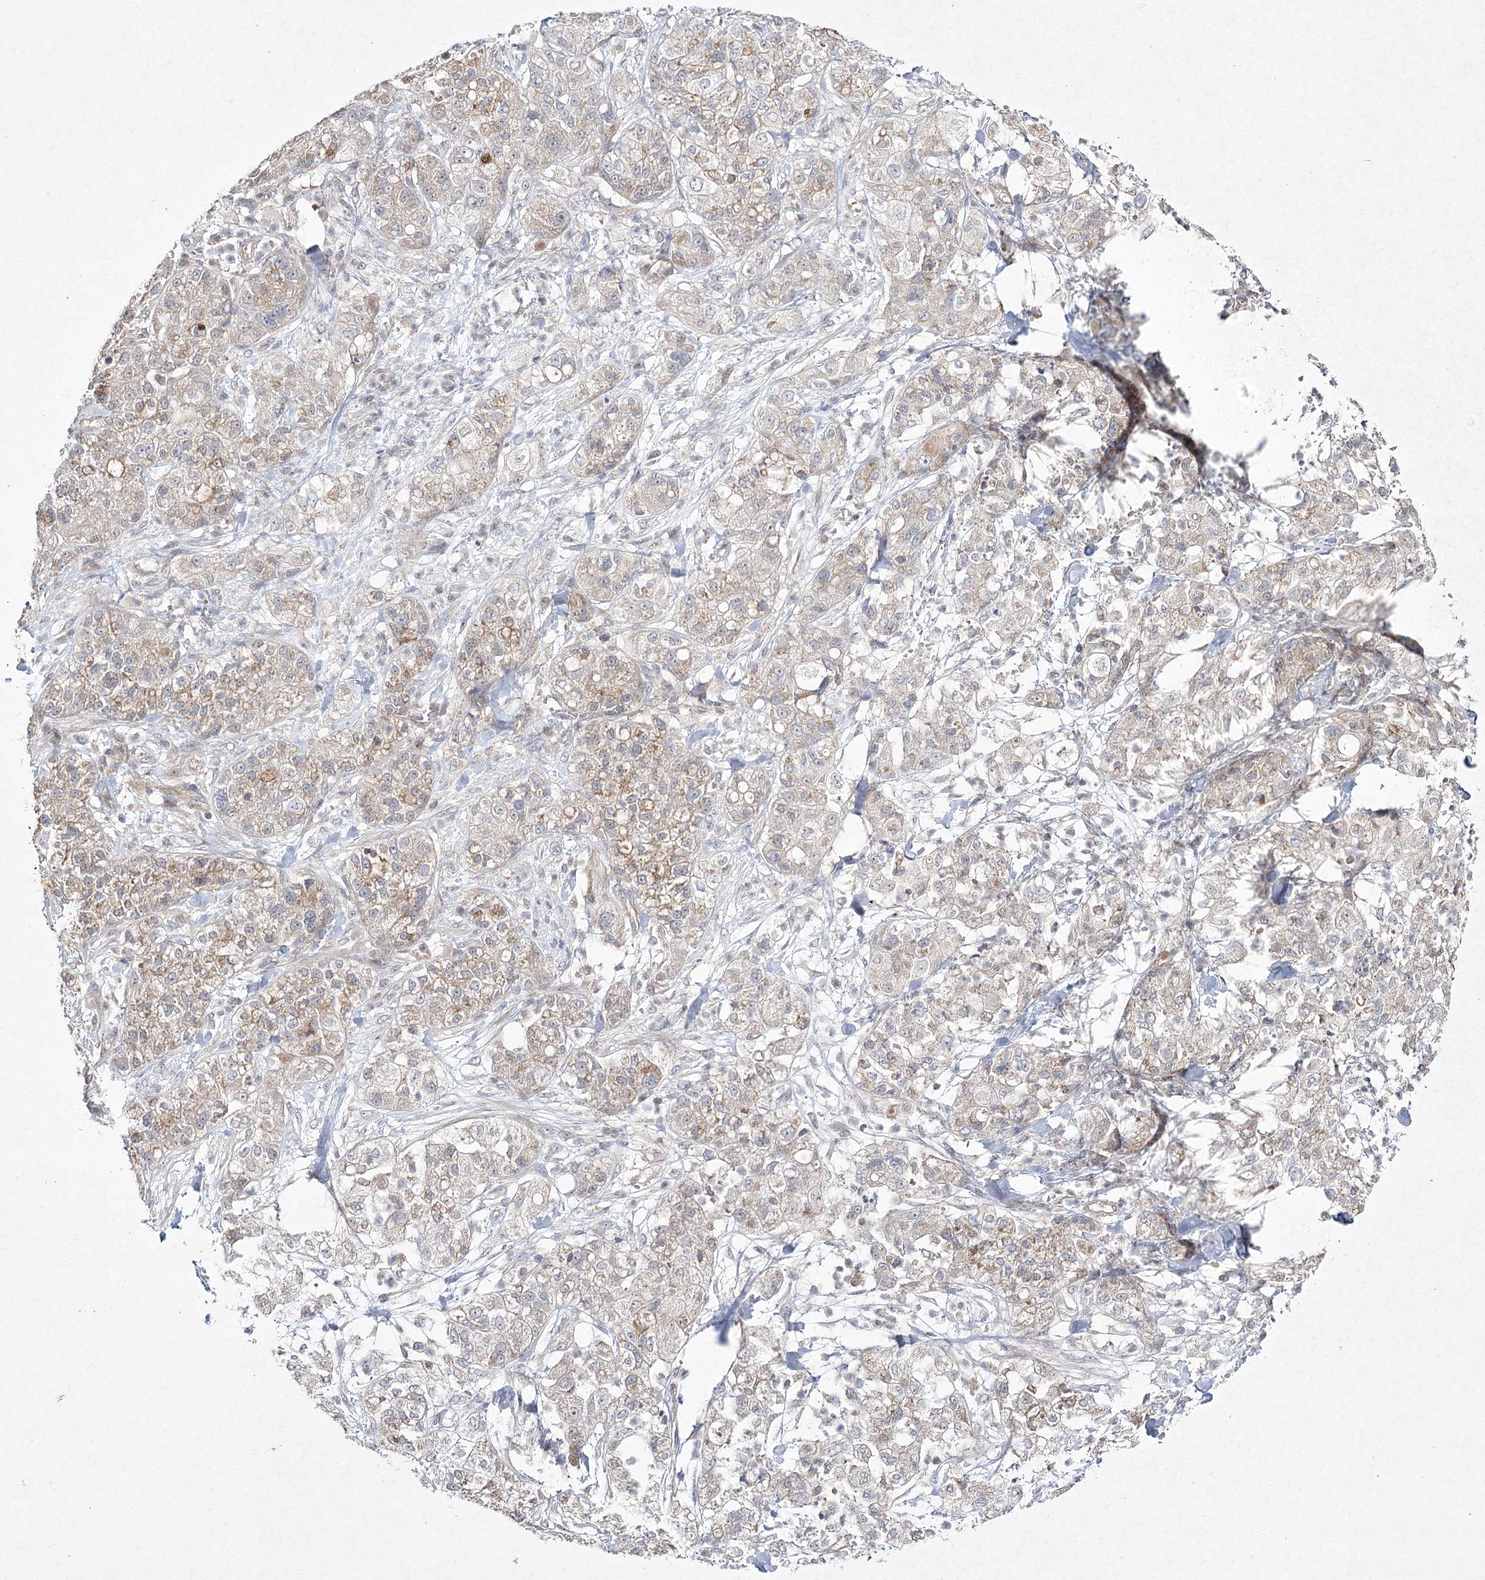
{"staining": {"intensity": "weak", "quantity": "25%-75%", "location": "cytoplasmic/membranous"}, "tissue": "pancreatic cancer", "cell_type": "Tumor cells", "image_type": "cancer", "snomed": [{"axis": "morphology", "description": "Adenocarcinoma, NOS"}, {"axis": "topography", "description": "Pancreas"}], "caption": "Immunohistochemistry (DAB) staining of human pancreatic cancer (adenocarcinoma) exhibits weak cytoplasmic/membranous protein staining in approximately 25%-75% of tumor cells.", "gene": "FANCL", "patient": {"sex": "female", "age": 78}}